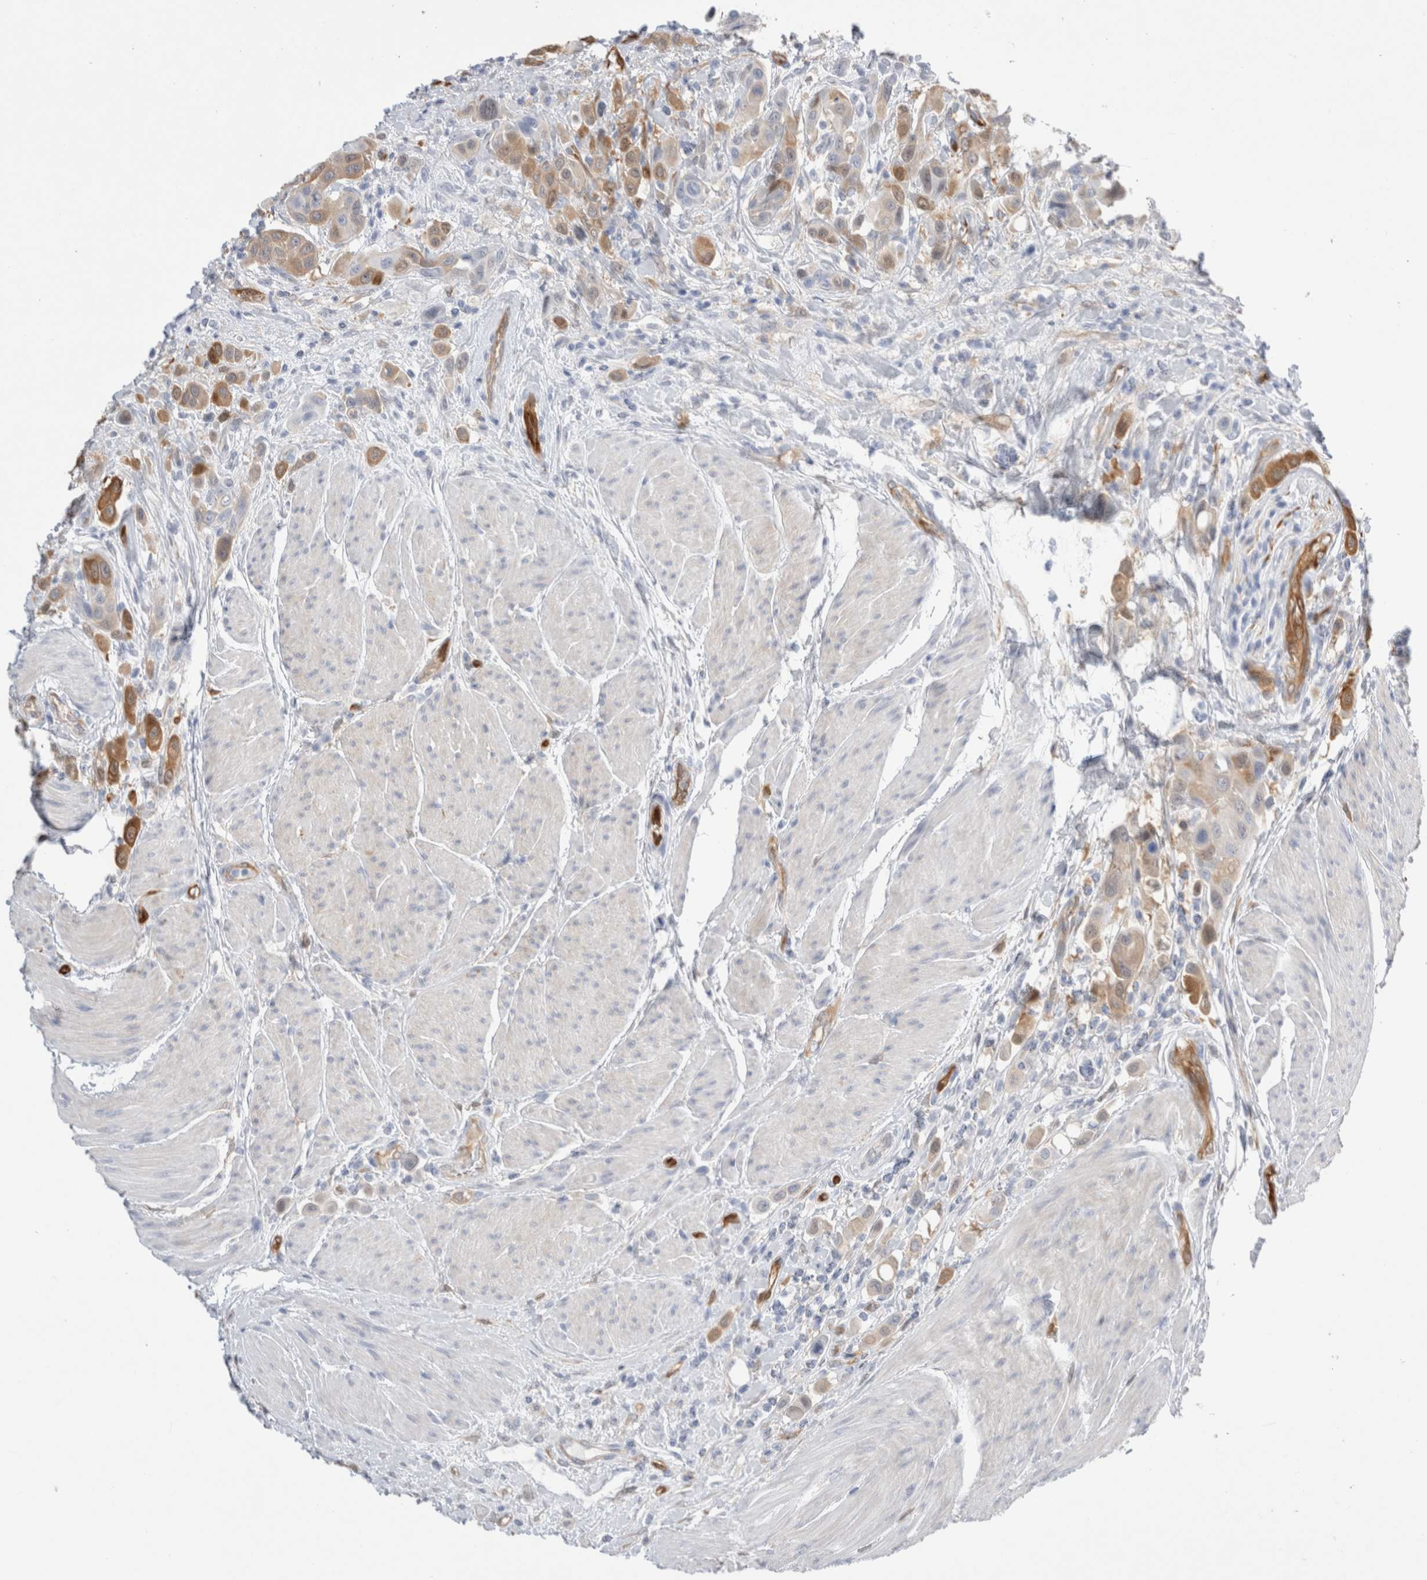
{"staining": {"intensity": "moderate", "quantity": "<25%", "location": "cytoplasmic/membranous"}, "tissue": "urothelial cancer", "cell_type": "Tumor cells", "image_type": "cancer", "snomed": [{"axis": "morphology", "description": "Urothelial carcinoma, High grade"}, {"axis": "topography", "description": "Urinary bladder"}], "caption": "This micrograph shows immunohistochemistry staining of urothelial cancer, with low moderate cytoplasmic/membranous positivity in about <25% of tumor cells.", "gene": "NAPEPLD", "patient": {"sex": "male", "age": 50}}